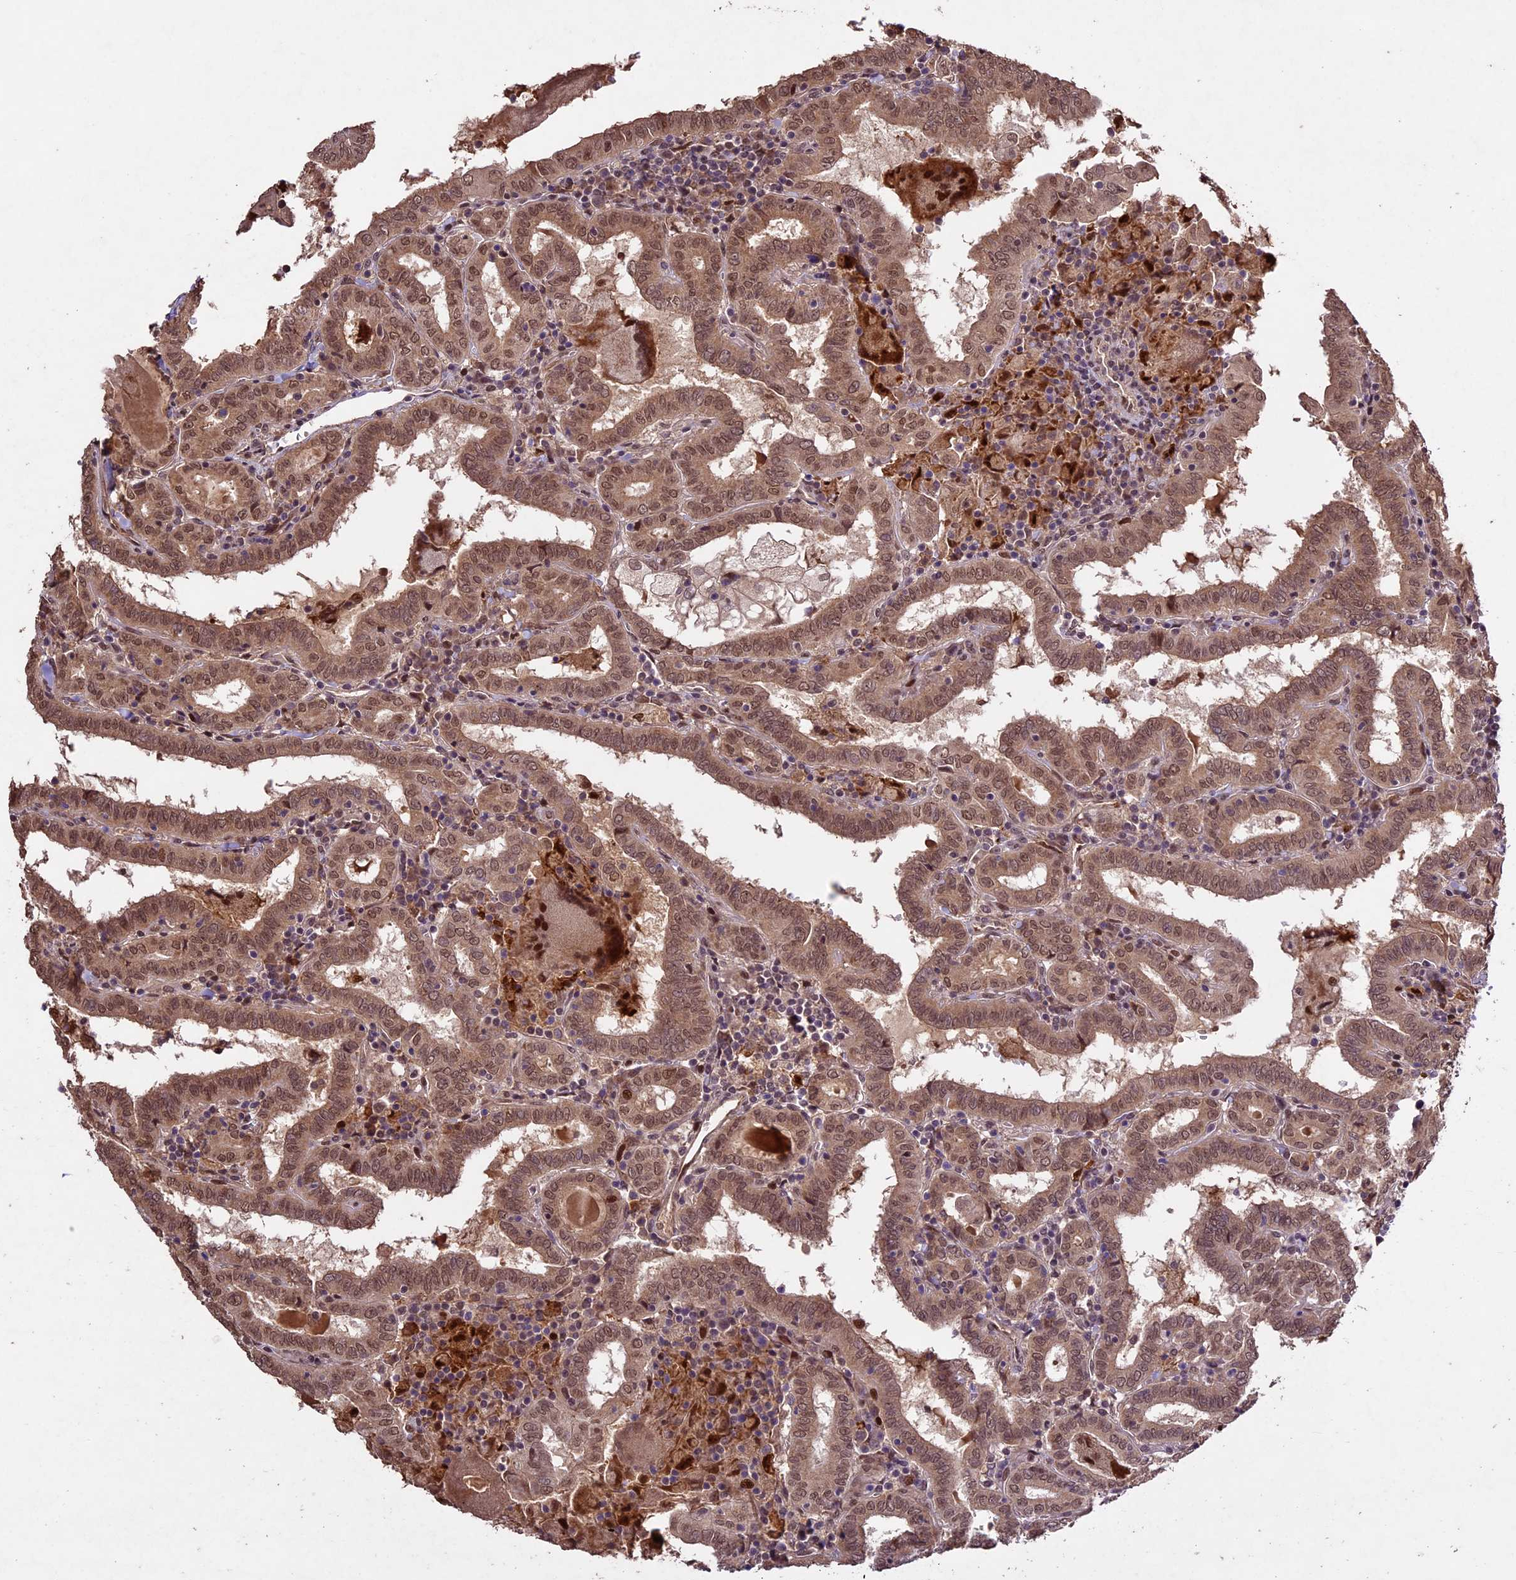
{"staining": {"intensity": "moderate", "quantity": ">75%", "location": "cytoplasmic/membranous,nuclear"}, "tissue": "thyroid cancer", "cell_type": "Tumor cells", "image_type": "cancer", "snomed": [{"axis": "morphology", "description": "Papillary adenocarcinoma, NOS"}, {"axis": "topography", "description": "Thyroid gland"}], "caption": "Thyroid cancer (papillary adenocarcinoma) stained for a protein (brown) displays moderate cytoplasmic/membranous and nuclear positive positivity in about >75% of tumor cells.", "gene": "CDKN2AIP", "patient": {"sex": "female", "age": 72}}